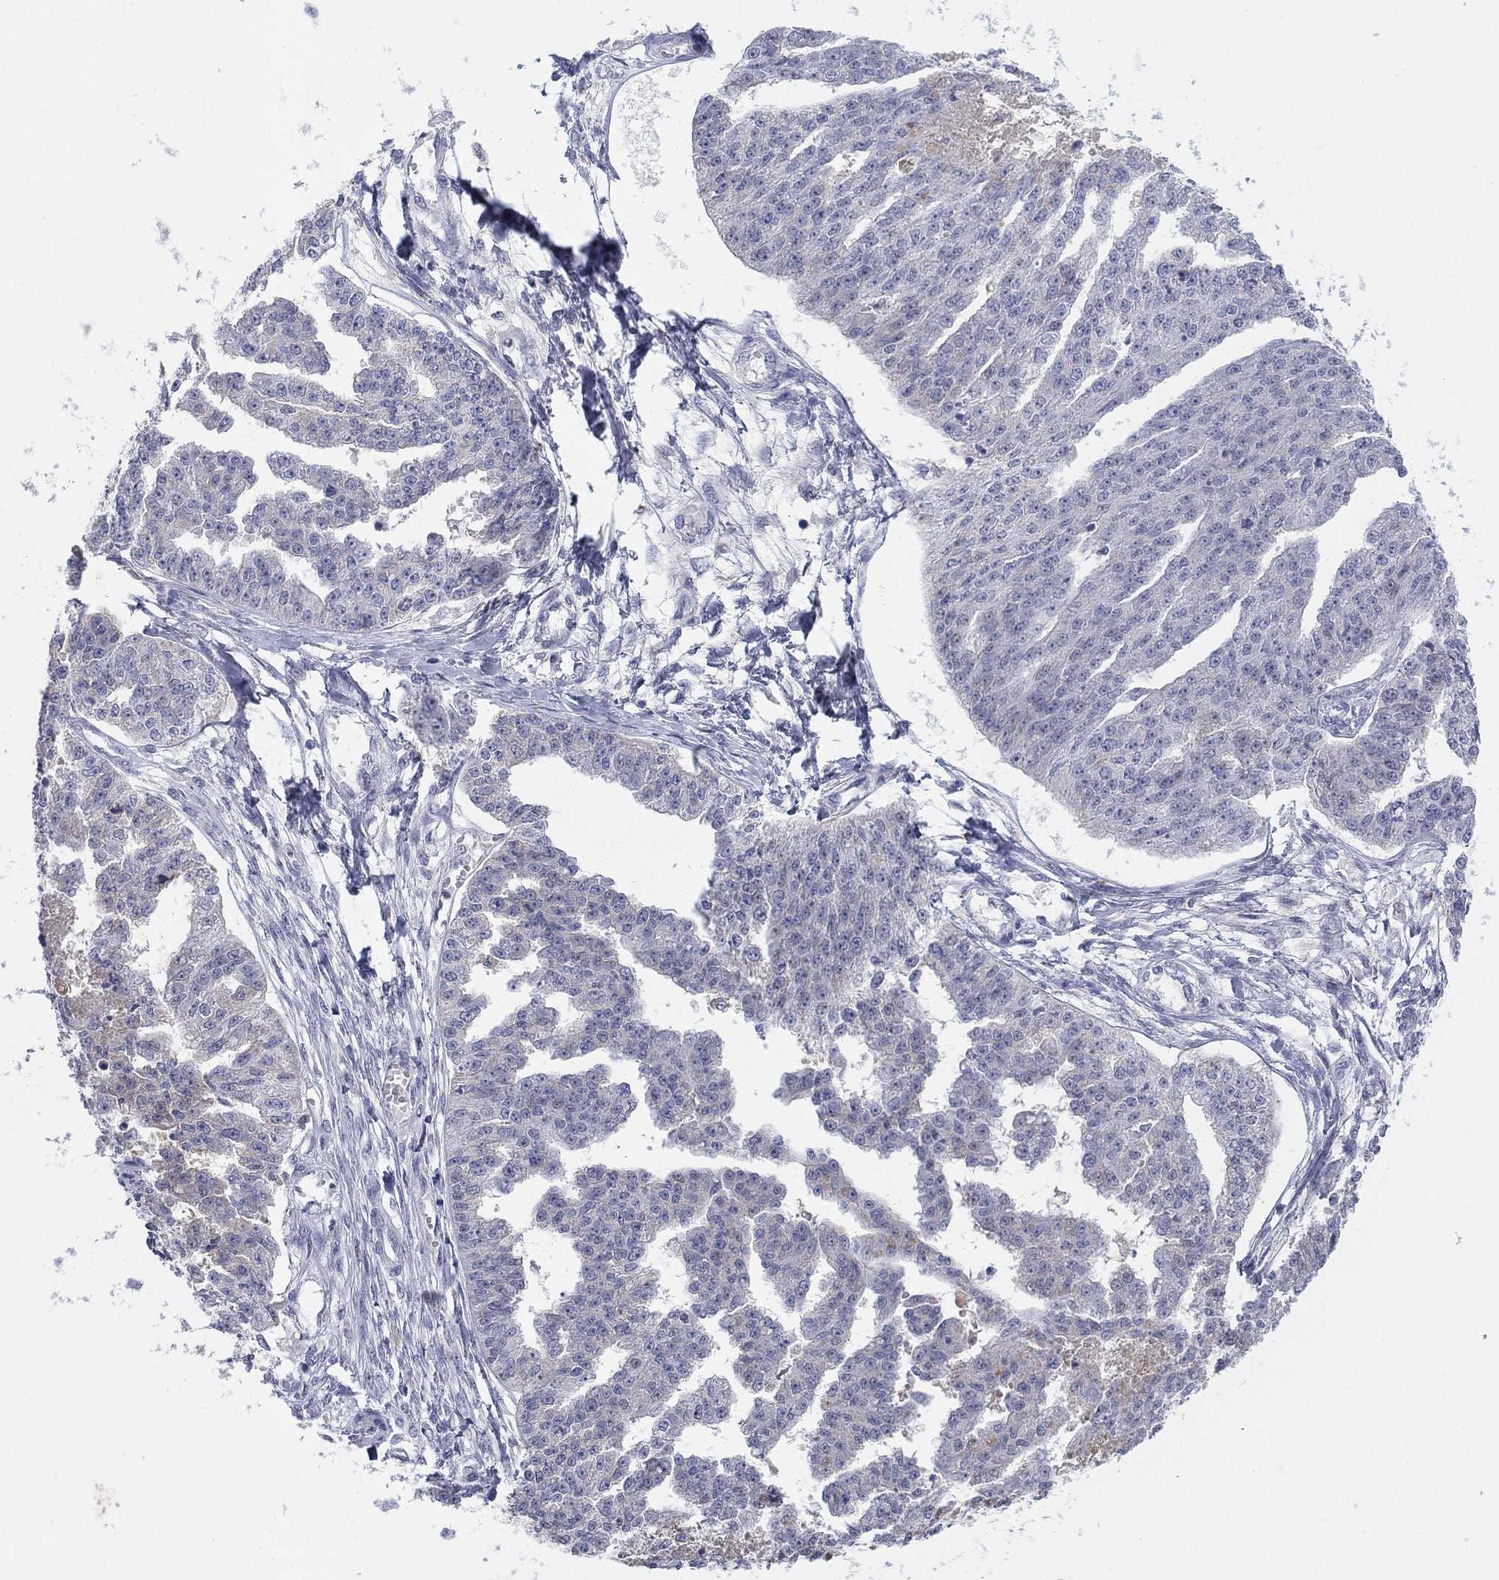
{"staining": {"intensity": "negative", "quantity": "none", "location": "none"}, "tissue": "ovarian cancer", "cell_type": "Tumor cells", "image_type": "cancer", "snomed": [{"axis": "morphology", "description": "Cystadenocarcinoma, serous, NOS"}, {"axis": "topography", "description": "Ovary"}], "caption": "Tumor cells show no significant expression in ovarian cancer. (Stains: DAB (3,3'-diaminobenzidine) immunohistochemistry with hematoxylin counter stain, Microscopy: brightfield microscopy at high magnification).", "gene": "AMN1", "patient": {"sex": "female", "age": 58}}